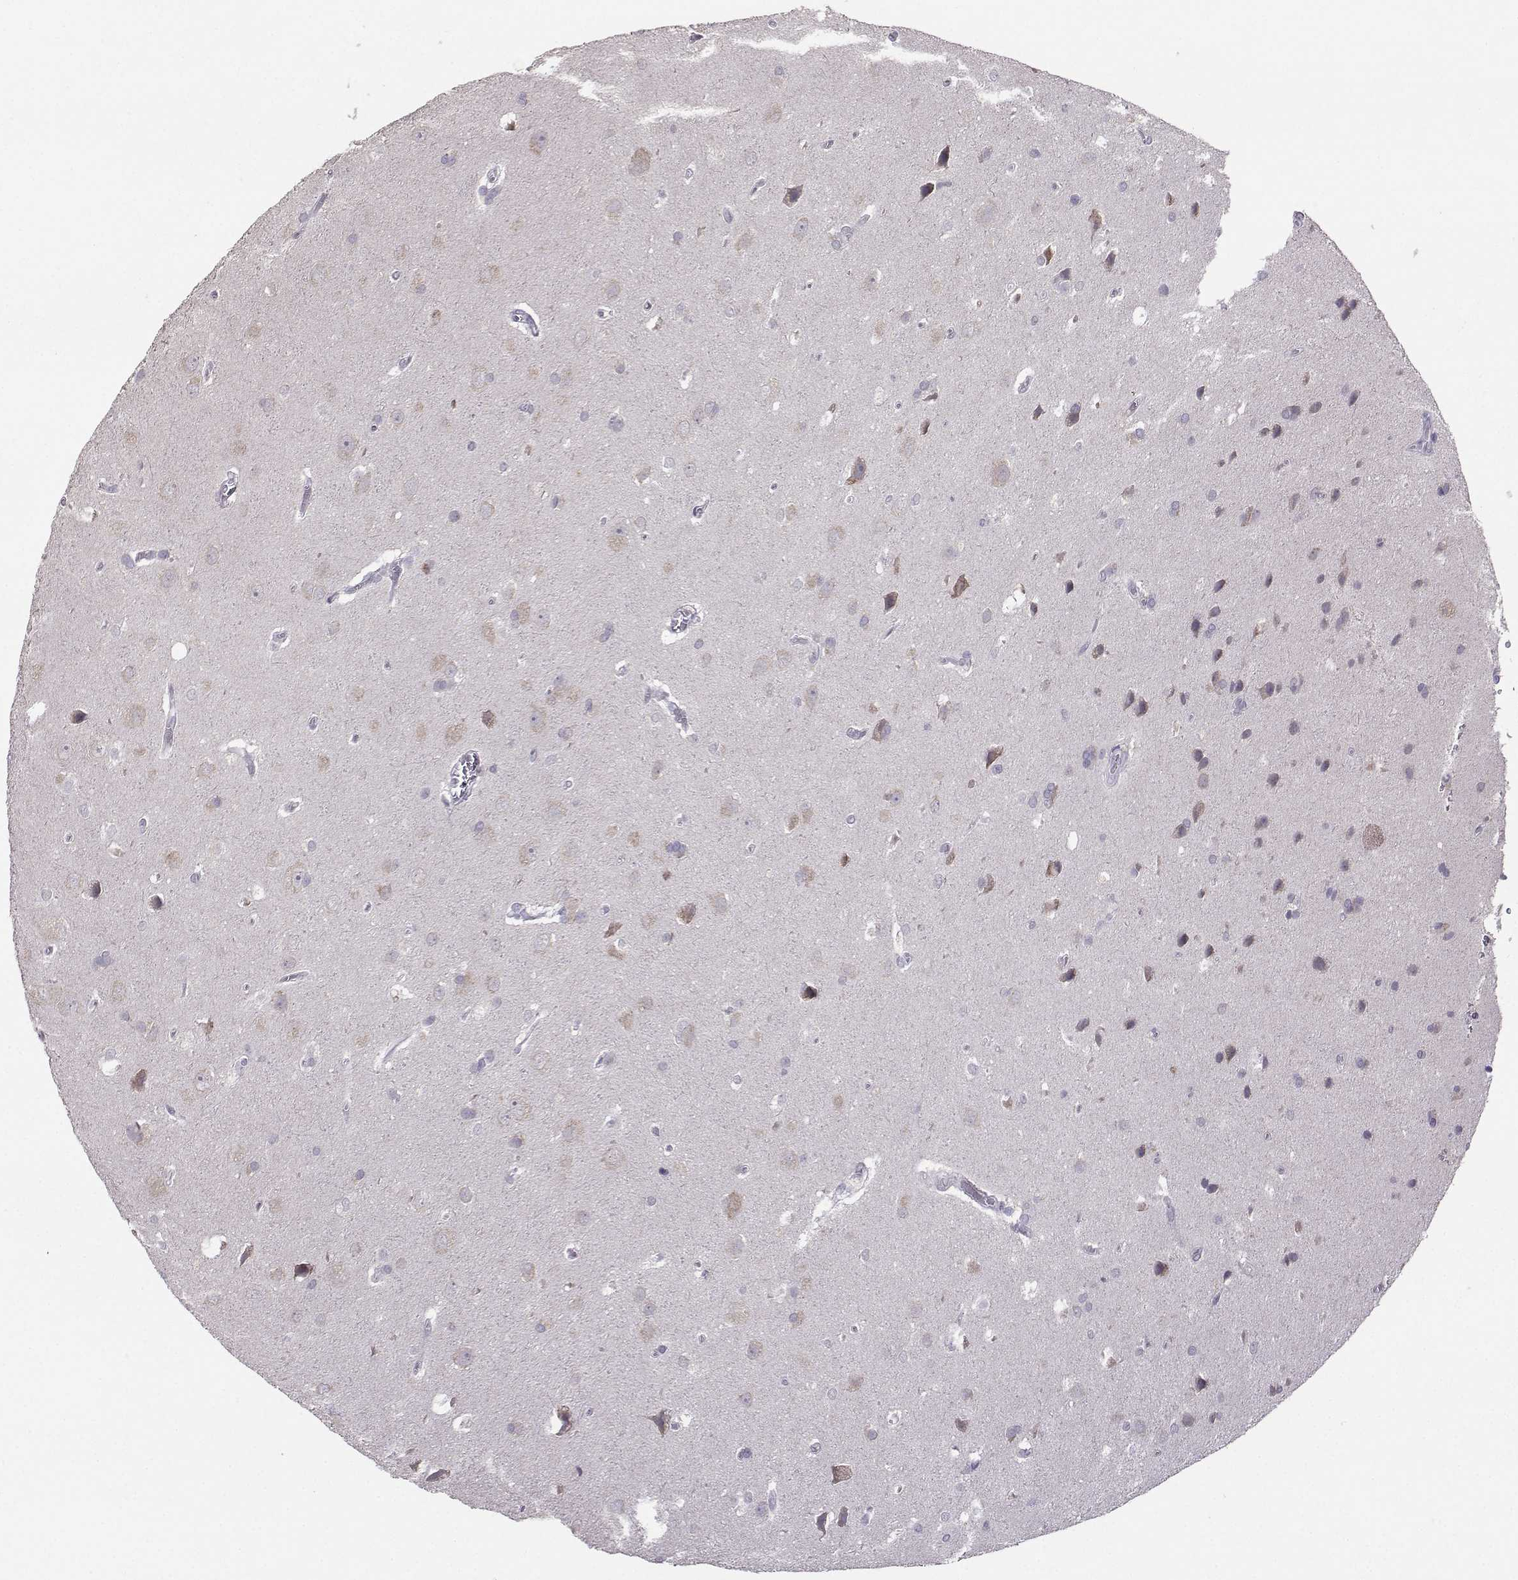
{"staining": {"intensity": "negative", "quantity": "none", "location": "none"}, "tissue": "glioma", "cell_type": "Tumor cells", "image_type": "cancer", "snomed": [{"axis": "morphology", "description": "Glioma, malignant, Low grade"}, {"axis": "topography", "description": "Brain"}], "caption": "Tumor cells show no significant positivity in glioma.", "gene": "DDX20", "patient": {"sex": "male", "age": 58}}